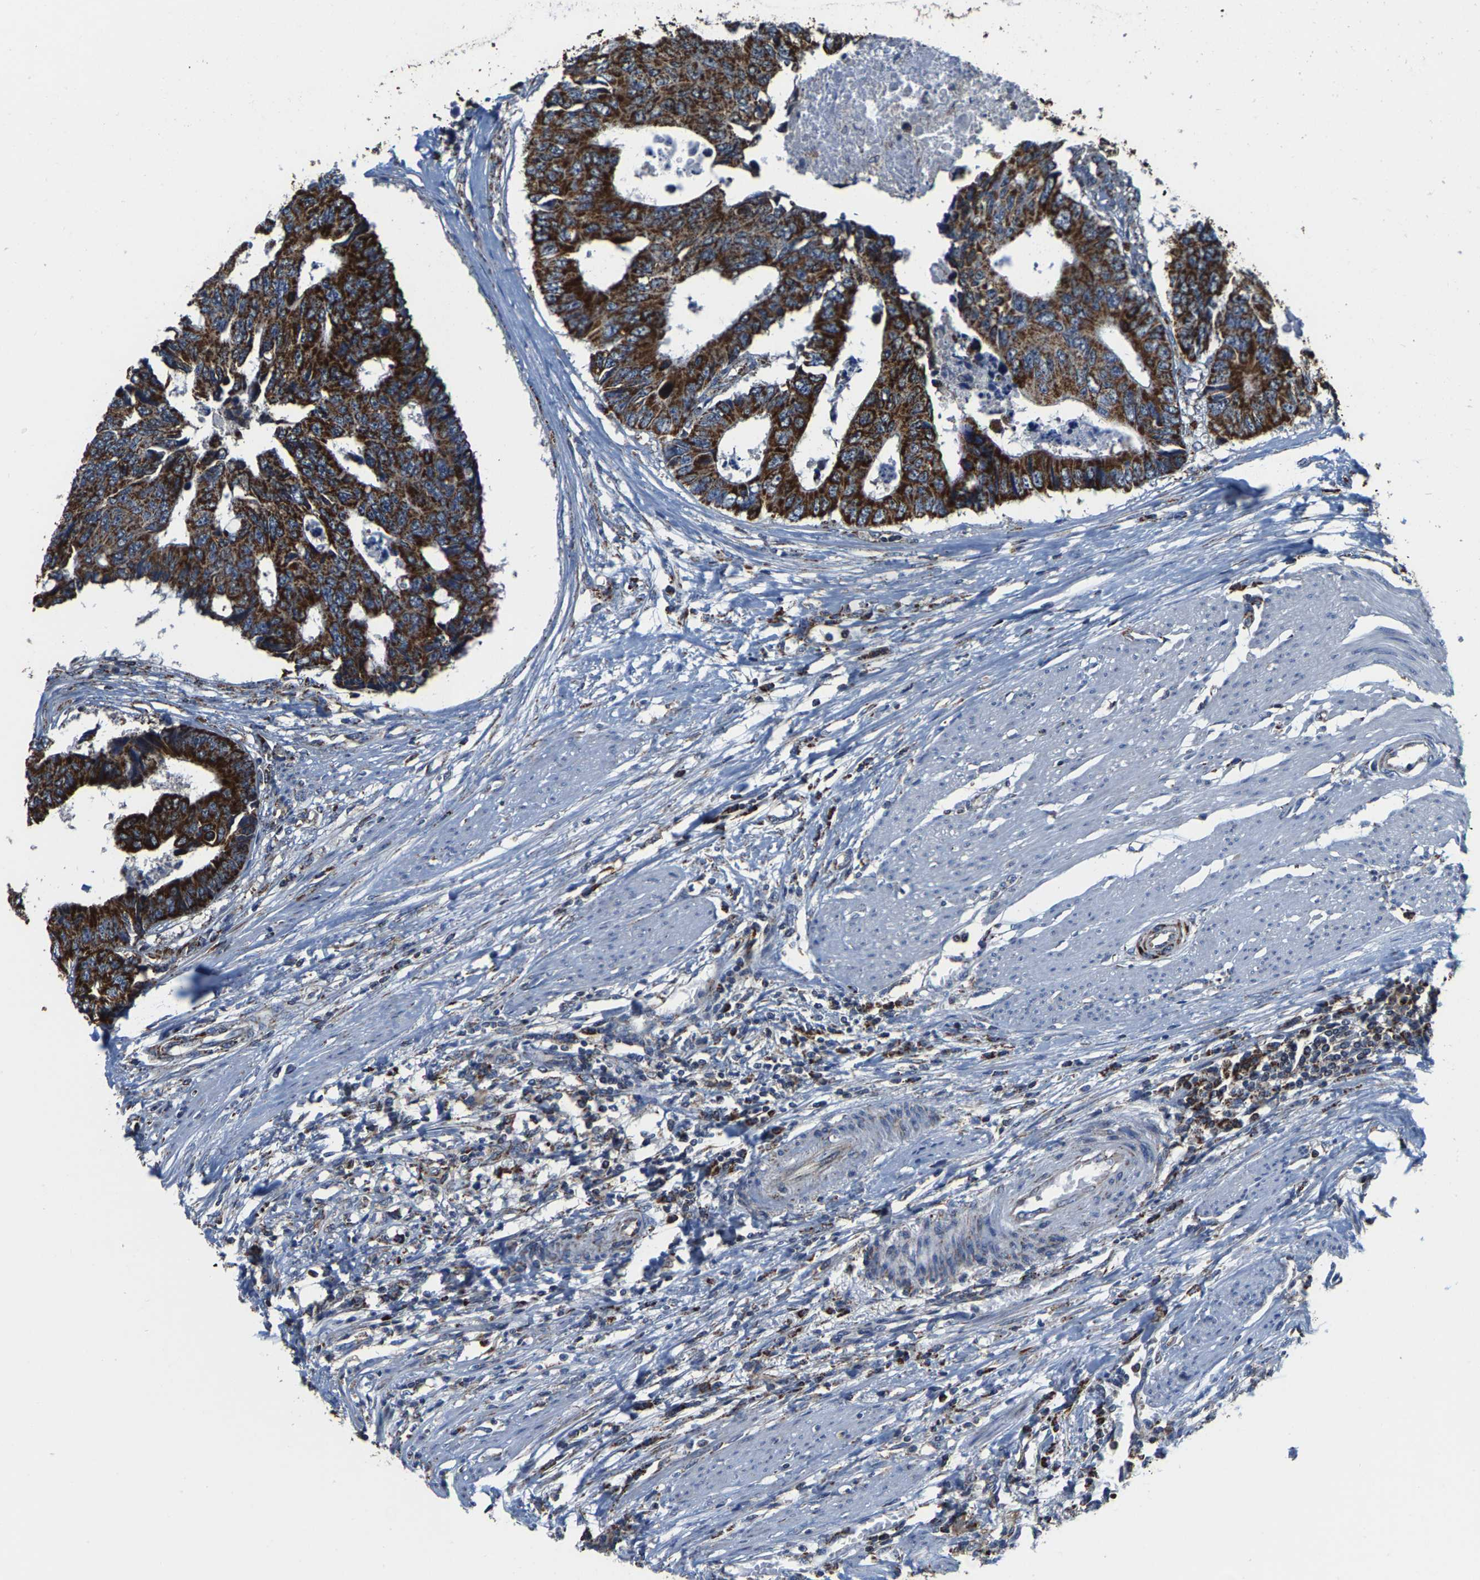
{"staining": {"intensity": "strong", "quantity": ">75%", "location": "cytoplasmic/membranous"}, "tissue": "colorectal cancer", "cell_type": "Tumor cells", "image_type": "cancer", "snomed": [{"axis": "morphology", "description": "Adenocarcinoma, NOS"}, {"axis": "topography", "description": "Rectum"}], "caption": "Immunohistochemical staining of colorectal cancer exhibits strong cytoplasmic/membranous protein staining in approximately >75% of tumor cells. (DAB (3,3'-diaminobenzidine) IHC, brown staining for protein, blue staining for nuclei).", "gene": "SHMT2", "patient": {"sex": "male", "age": 84}}